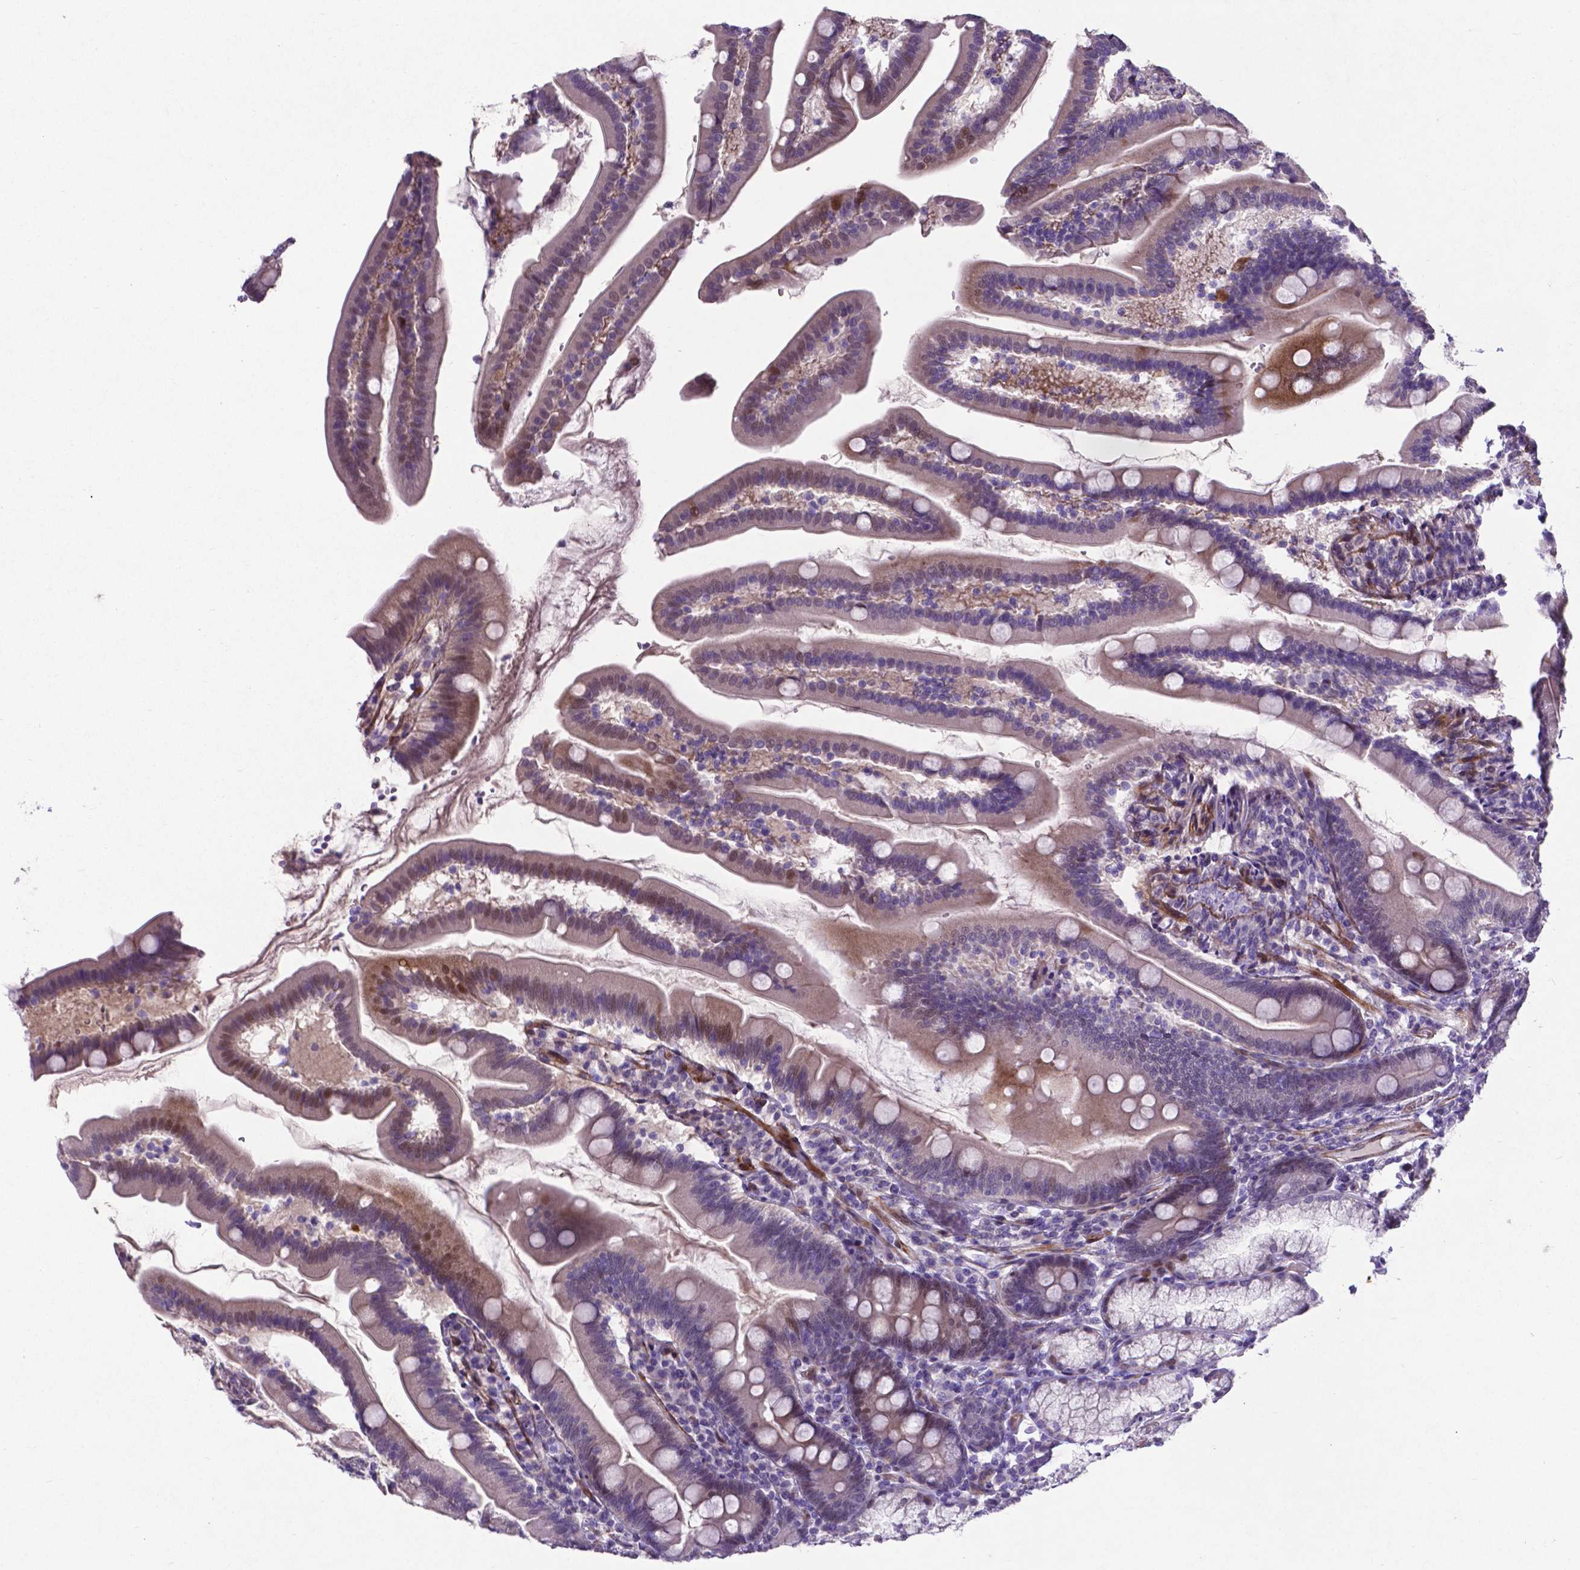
{"staining": {"intensity": "moderate", "quantity": "<25%", "location": "cytoplasmic/membranous"}, "tissue": "duodenum", "cell_type": "Glandular cells", "image_type": "normal", "snomed": [{"axis": "morphology", "description": "Normal tissue, NOS"}, {"axis": "topography", "description": "Duodenum"}], "caption": "Glandular cells display low levels of moderate cytoplasmic/membranous positivity in approximately <25% of cells in unremarkable duodenum.", "gene": "PFKFB4", "patient": {"sex": "female", "age": 67}}